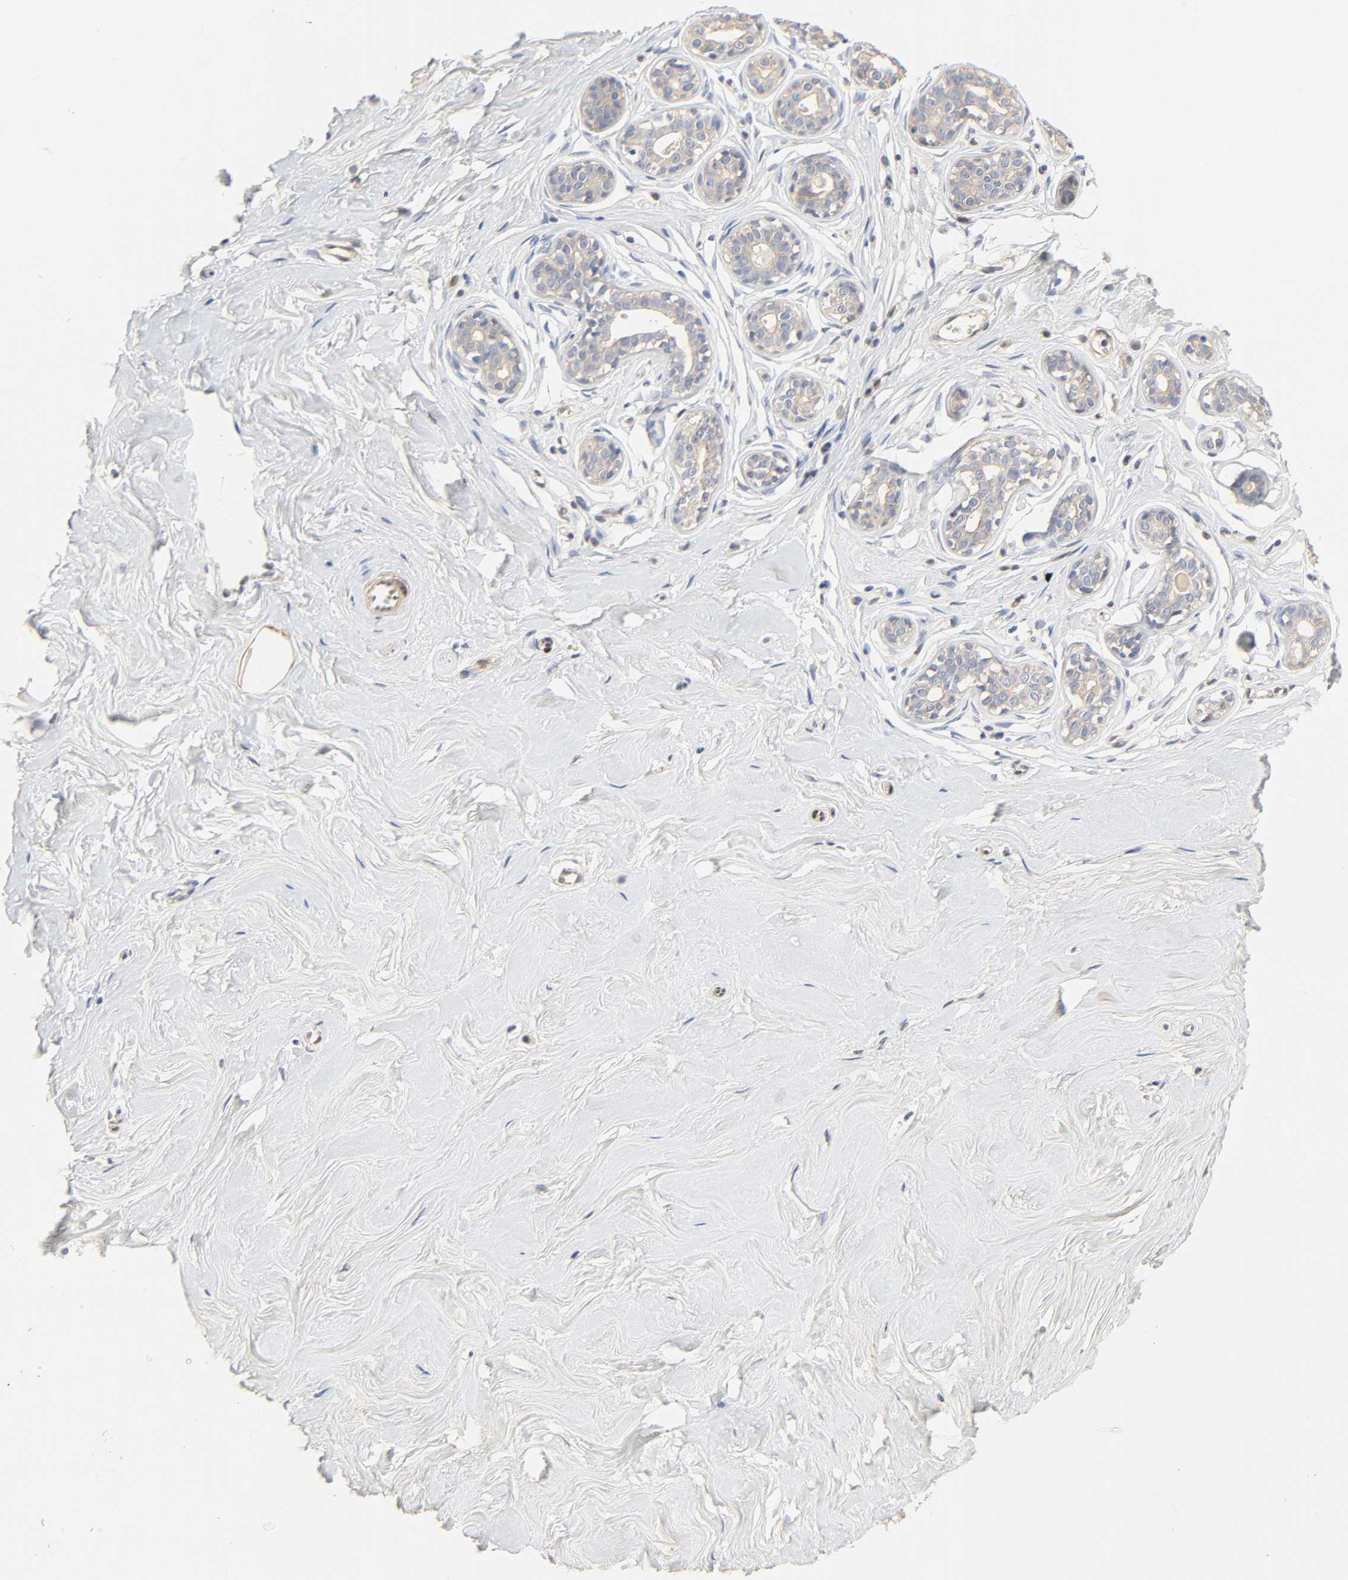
{"staining": {"intensity": "negative", "quantity": "none", "location": "none"}, "tissue": "breast", "cell_type": "Adipocytes", "image_type": "normal", "snomed": [{"axis": "morphology", "description": "Normal tissue, NOS"}, {"axis": "topography", "description": "Breast"}], "caption": "Immunohistochemistry (IHC) of benign breast reveals no staining in adipocytes. (DAB (3,3'-diaminobenzidine) immunohistochemistry (IHC) with hematoxylin counter stain).", "gene": "BORCS8", "patient": {"sex": "female", "age": 23}}